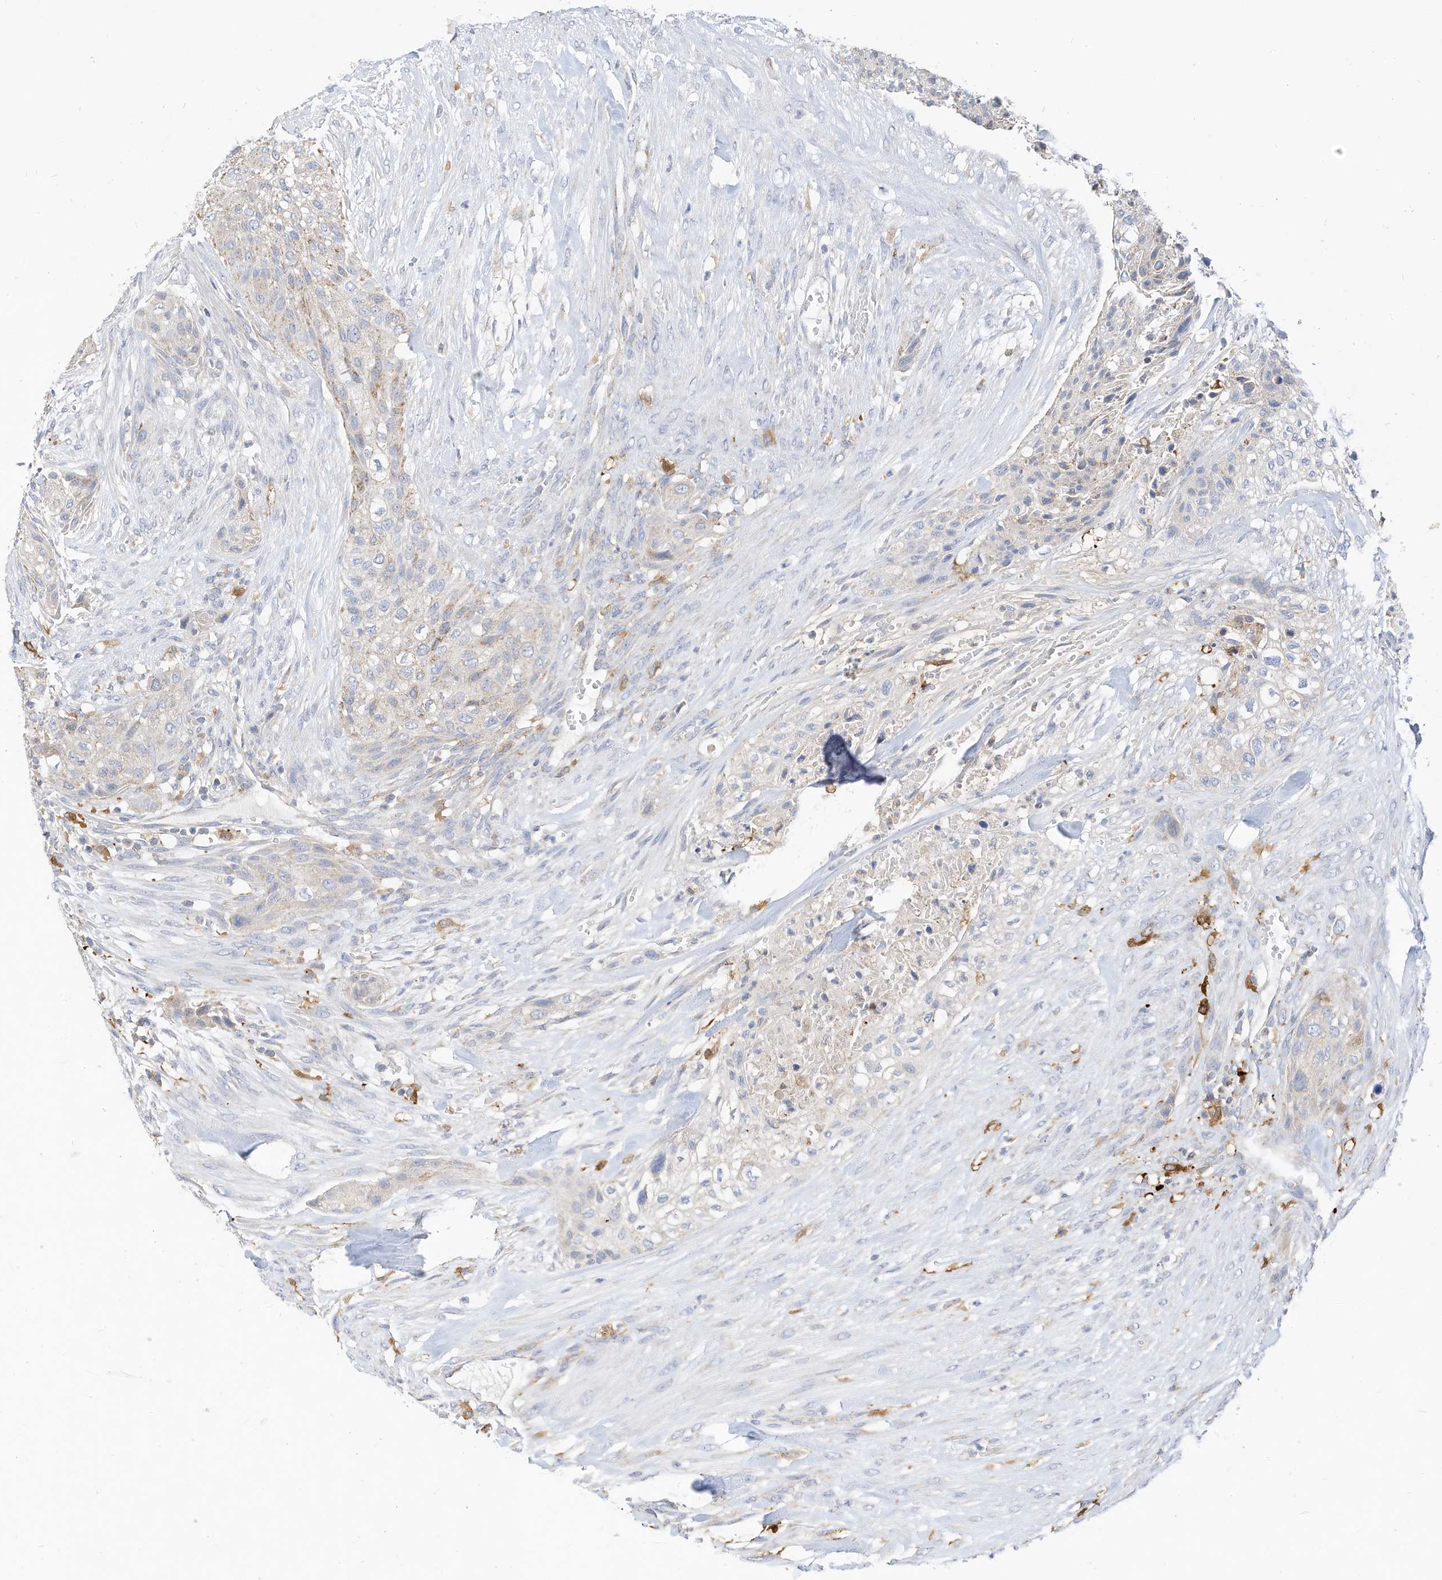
{"staining": {"intensity": "negative", "quantity": "none", "location": "none"}, "tissue": "urothelial cancer", "cell_type": "Tumor cells", "image_type": "cancer", "snomed": [{"axis": "morphology", "description": "Urothelial carcinoma, High grade"}, {"axis": "topography", "description": "Urinary bladder"}], "caption": "IHC histopathology image of neoplastic tissue: human urothelial carcinoma (high-grade) stained with DAB shows no significant protein expression in tumor cells.", "gene": "RHOH", "patient": {"sex": "male", "age": 35}}